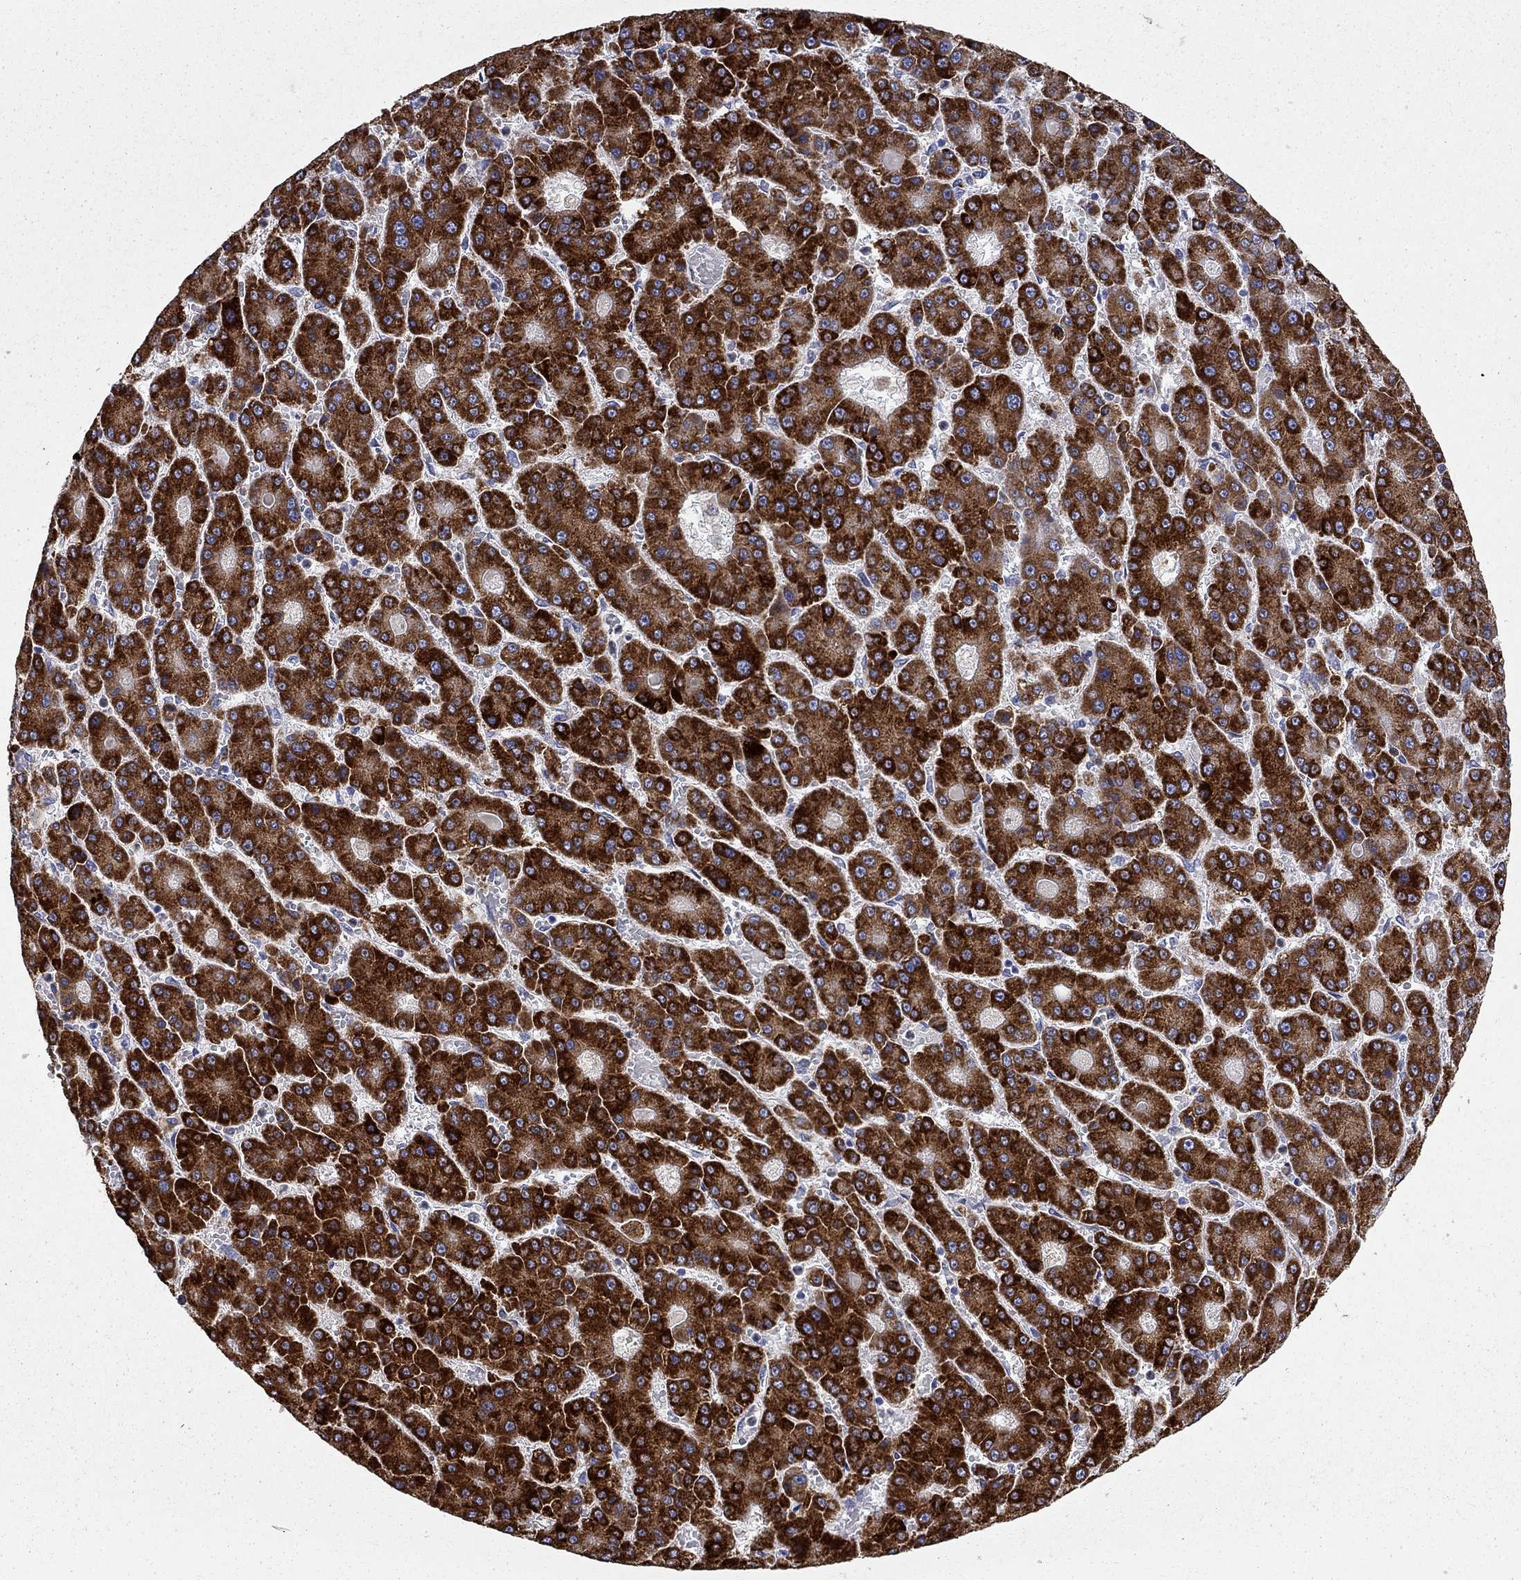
{"staining": {"intensity": "strong", "quantity": ">75%", "location": "cytoplasmic/membranous"}, "tissue": "liver cancer", "cell_type": "Tumor cells", "image_type": "cancer", "snomed": [{"axis": "morphology", "description": "Carcinoma, Hepatocellular, NOS"}, {"axis": "topography", "description": "Liver"}], "caption": "The immunohistochemical stain labels strong cytoplasmic/membranous staining in tumor cells of liver cancer tissue.", "gene": "ACSL1", "patient": {"sex": "male", "age": 70}}